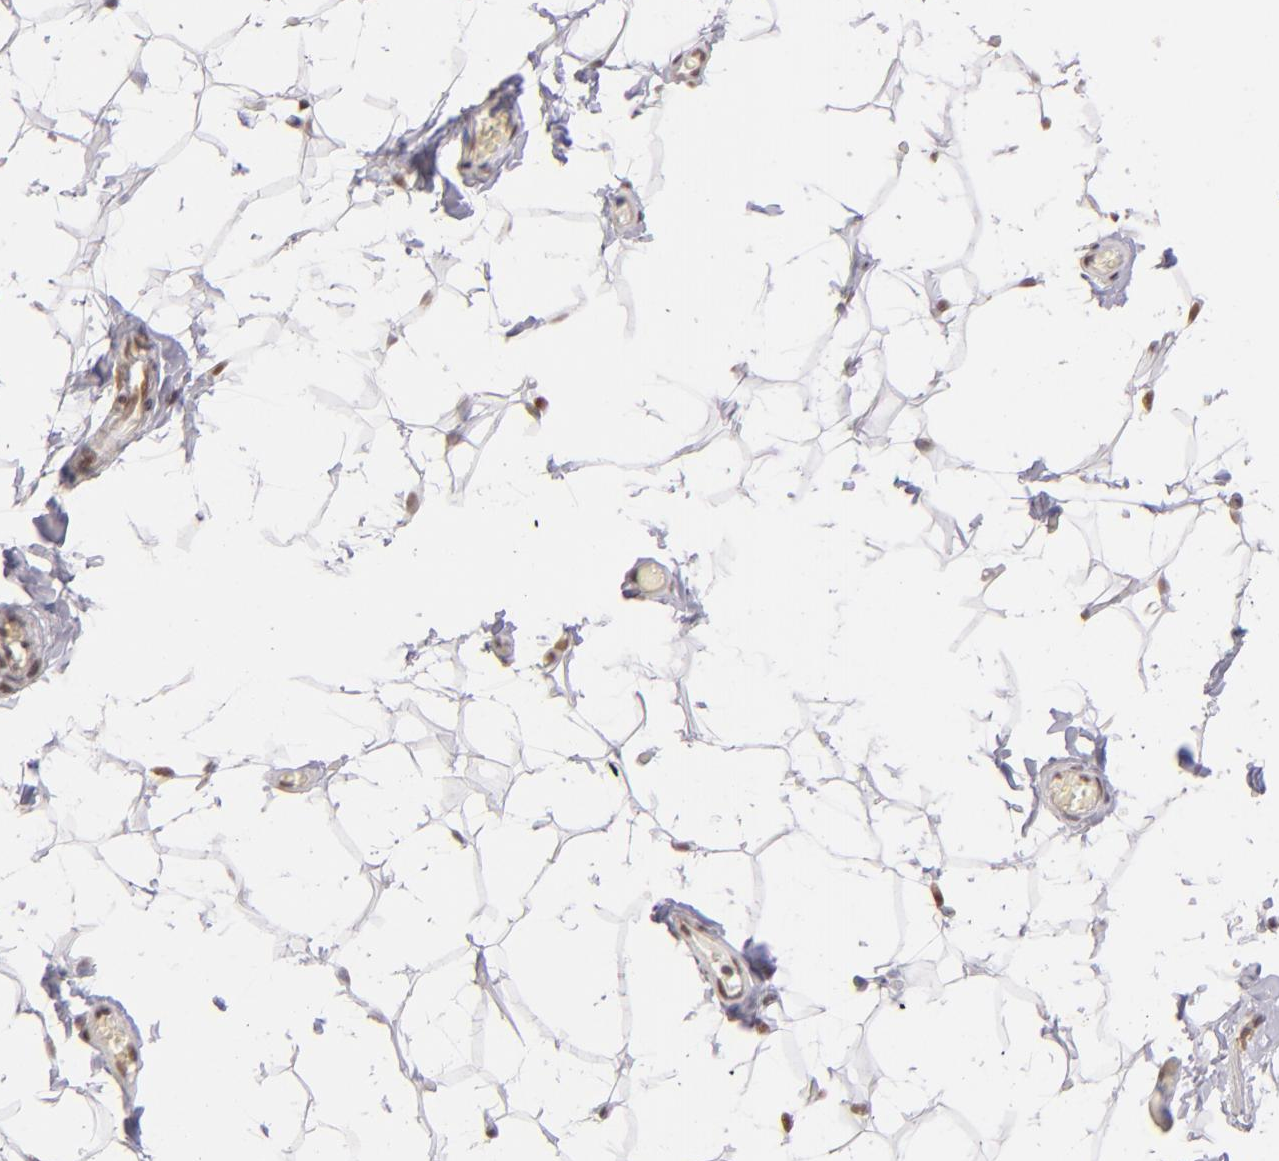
{"staining": {"intensity": "moderate", "quantity": ">75%", "location": "nuclear"}, "tissue": "adipose tissue", "cell_type": "Adipocytes", "image_type": "normal", "snomed": [{"axis": "morphology", "description": "Normal tissue, NOS"}, {"axis": "topography", "description": "Soft tissue"}], "caption": "Immunohistochemical staining of normal adipose tissue reveals >75% levels of moderate nuclear protein positivity in about >75% of adipocytes.", "gene": "NCOR2", "patient": {"sex": "male", "age": 26}}